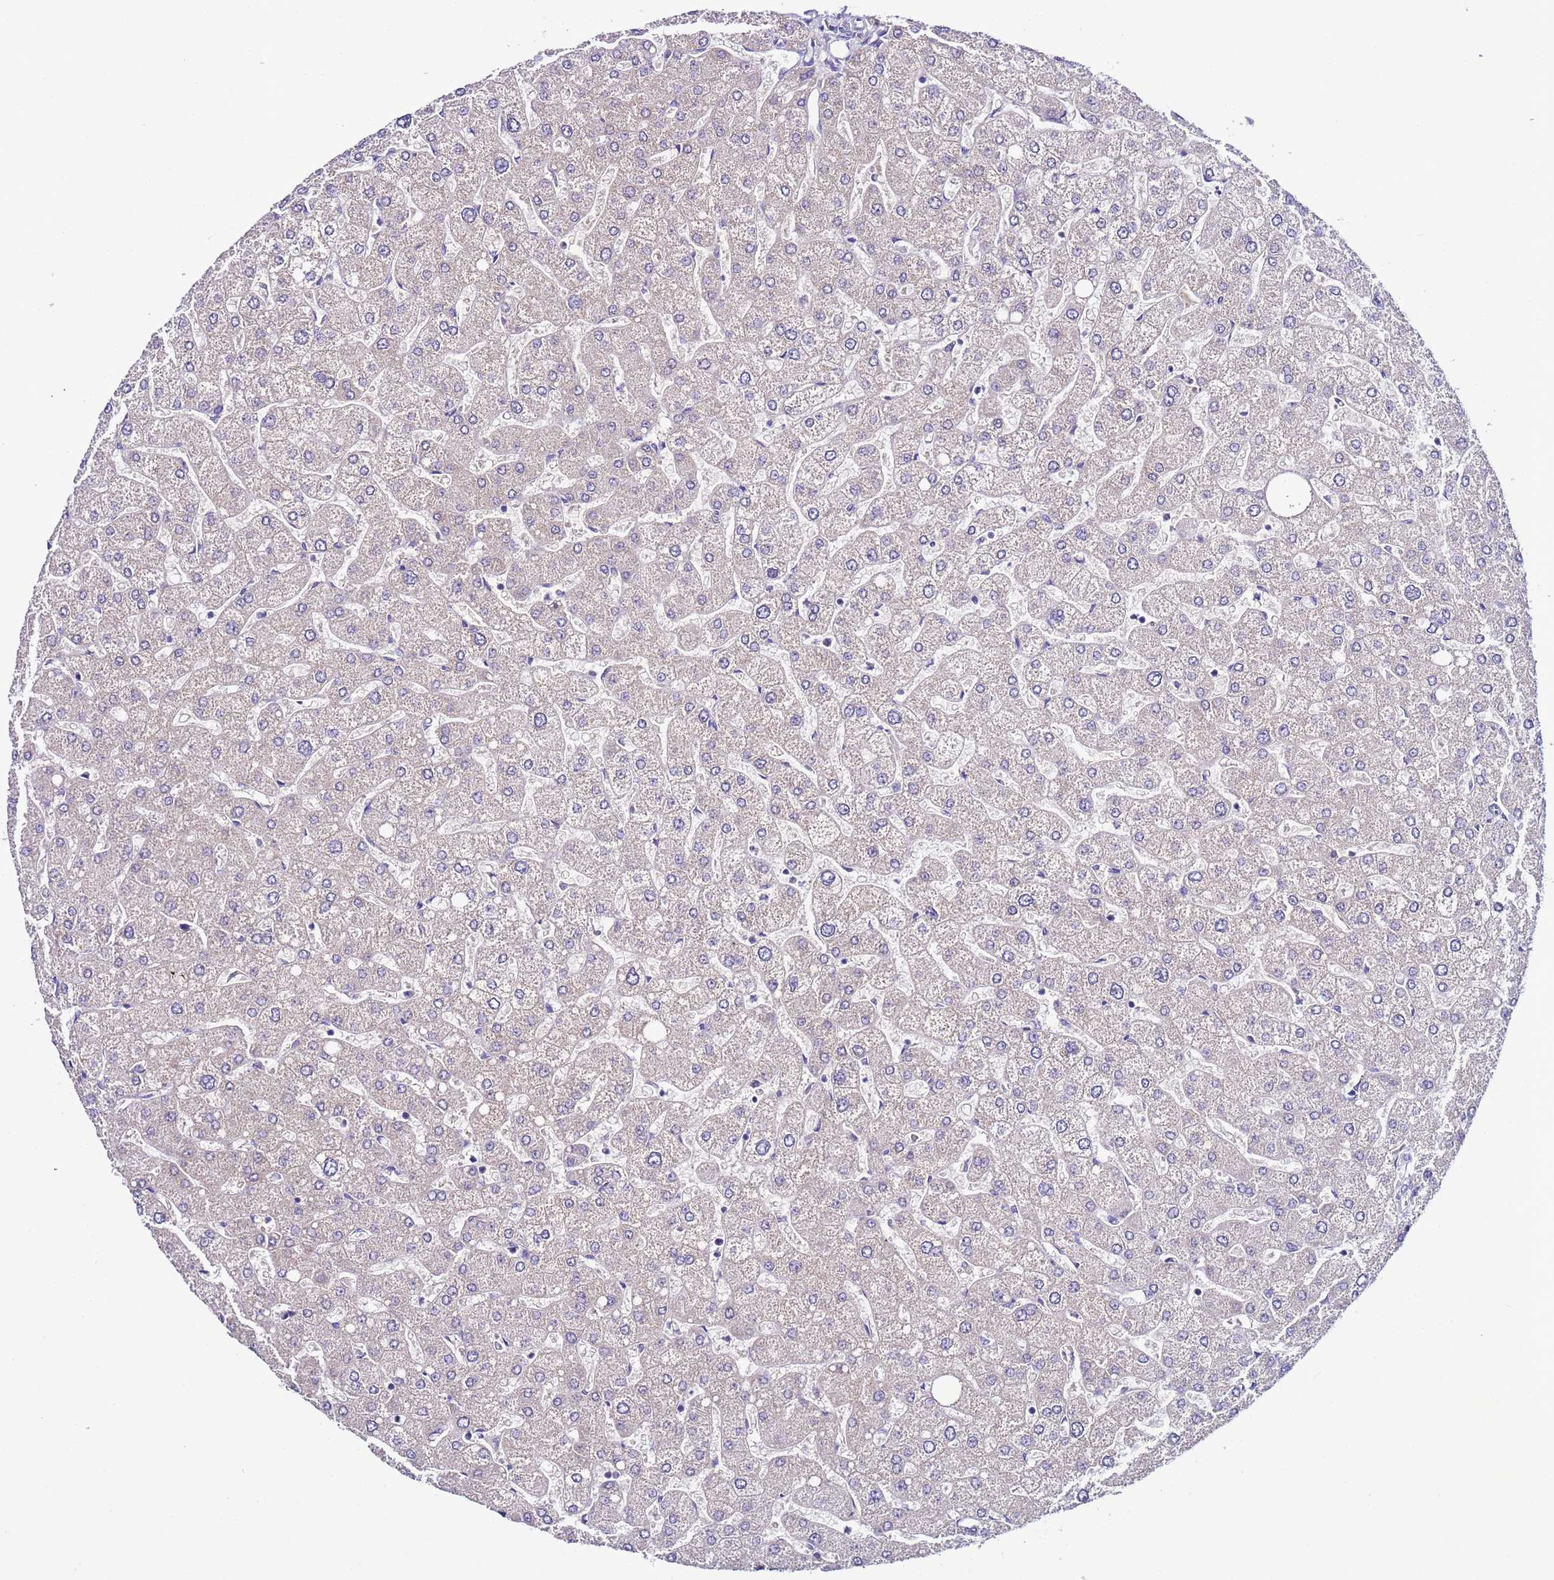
{"staining": {"intensity": "weak", "quantity": "25%-75%", "location": "cytoplasmic/membranous"}, "tissue": "liver", "cell_type": "Cholangiocytes", "image_type": "normal", "snomed": [{"axis": "morphology", "description": "Normal tissue, NOS"}, {"axis": "topography", "description": "Liver"}], "caption": "Weak cytoplasmic/membranous positivity for a protein is identified in about 25%-75% of cholangiocytes of benign liver using immunohistochemistry (IHC).", "gene": "UEVLD", "patient": {"sex": "male", "age": 55}}